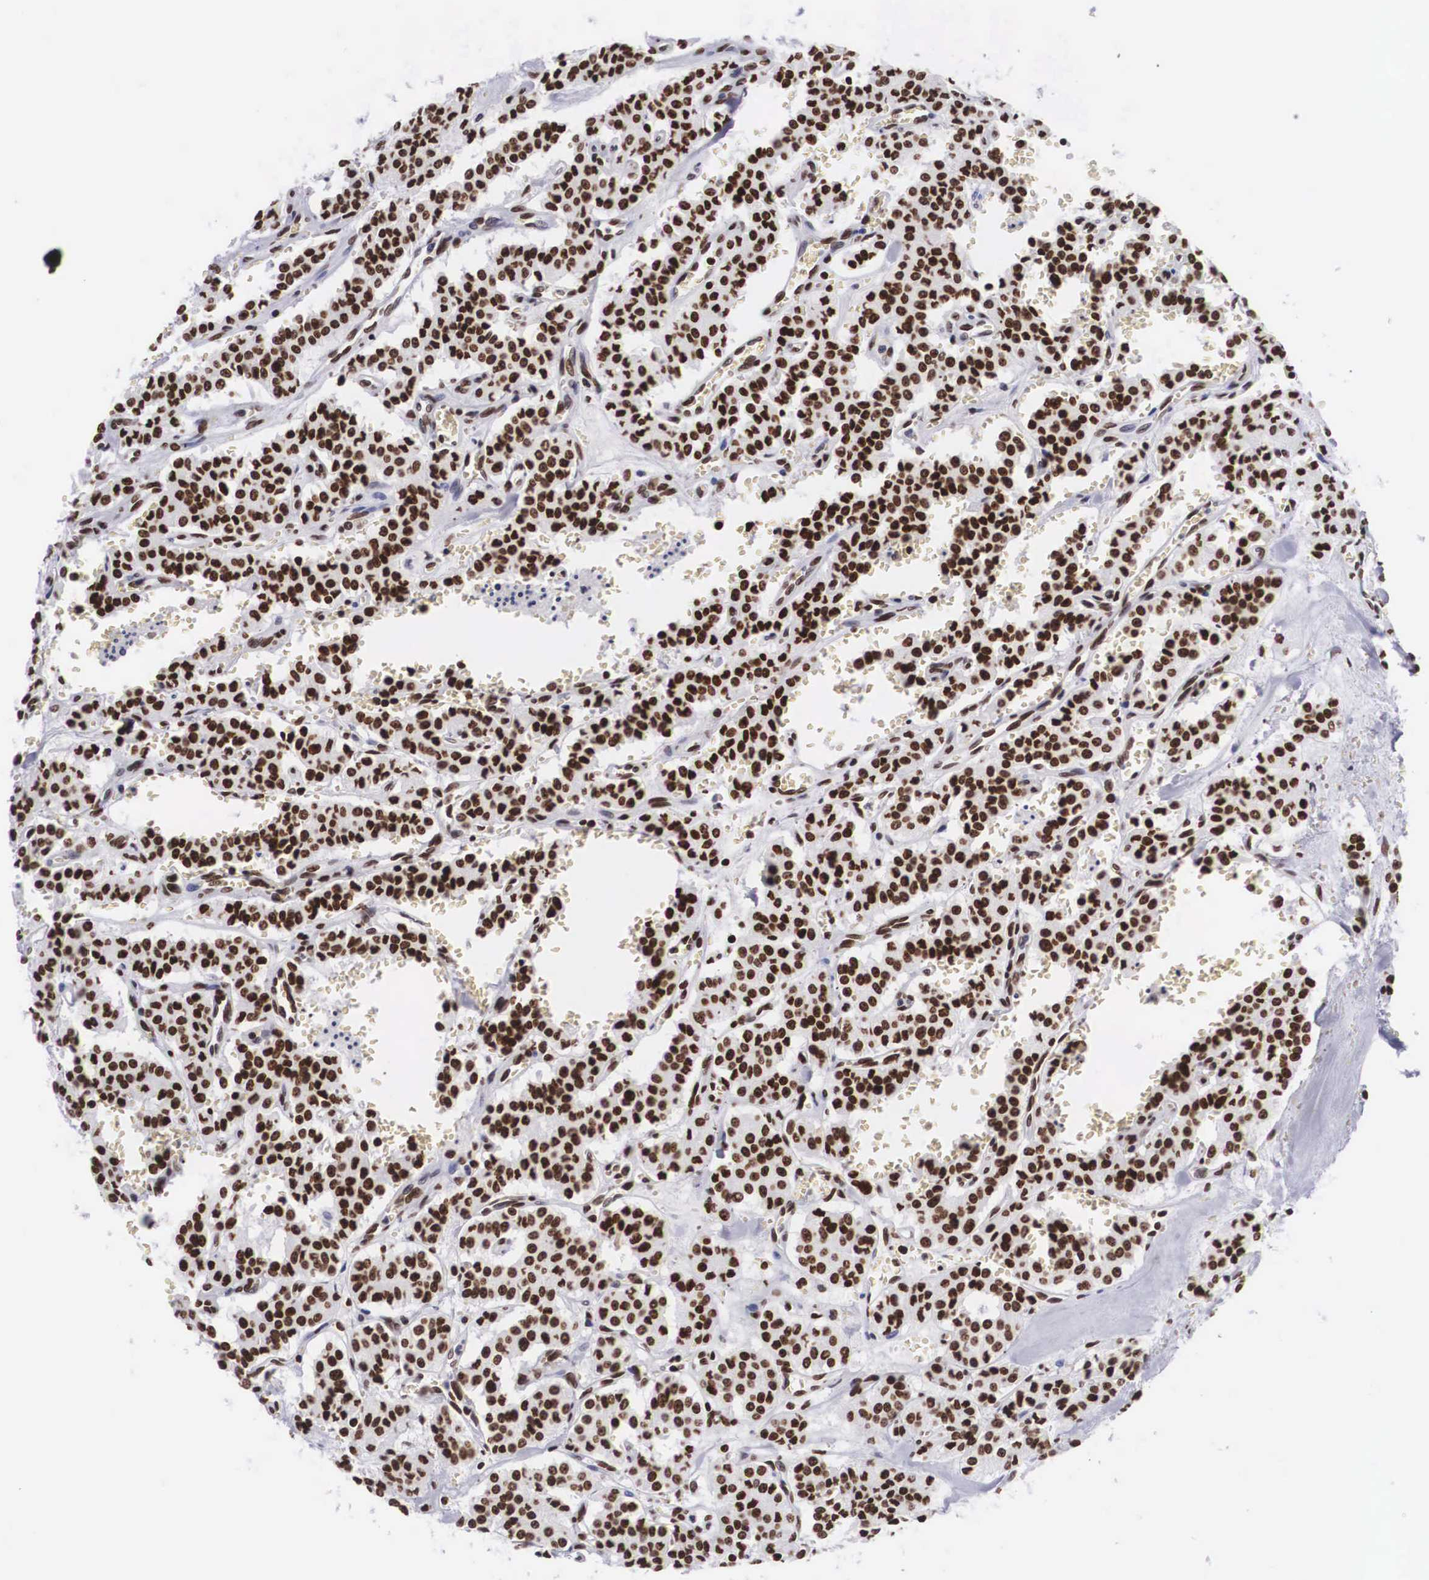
{"staining": {"intensity": "strong", "quantity": ">75%", "location": "nuclear"}, "tissue": "carcinoid", "cell_type": "Tumor cells", "image_type": "cancer", "snomed": [{"axis": "morphology", "description": "Carcinoid, malignant, NOS"}, {"axis": "topography", "description": "Bronchus"}], "caption": "Carcinoid stained for a protein (brown) exhibits strong nuclear positive staining in approximately >75% of tumor cells.", "gene": "MECP2", "patient": {"sex": "male", "age": 55}}